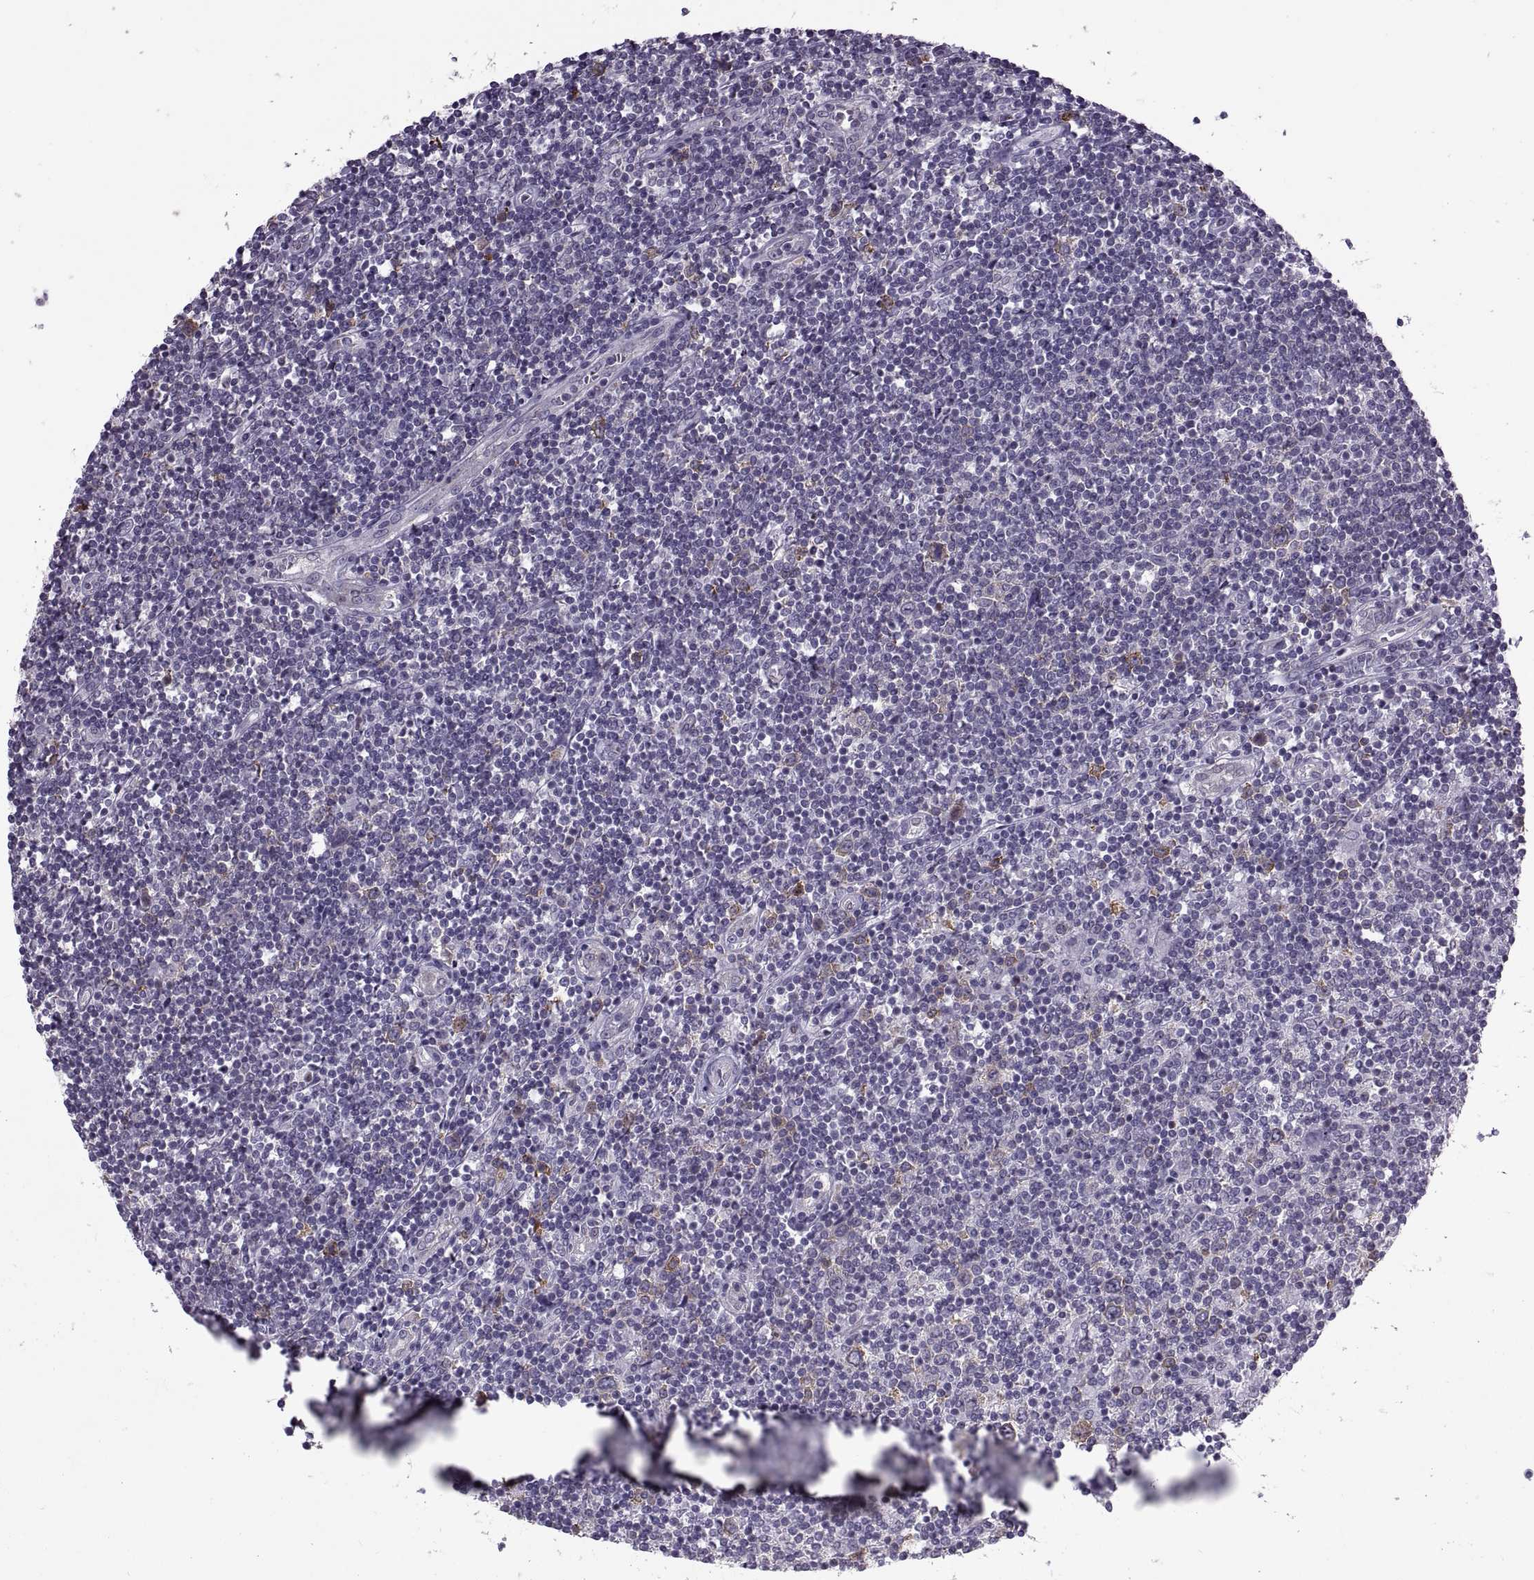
{"staining": {"intensity": "negative", "quantity": "none", "location": "none"}, "tissue": "lymphoma", "cell_type": "Tumor cells", "image_type": "cancer", "snomed": [{"axis": "morphology", "description": "Hodgkin's disease, NOS"}, {"axis": "topography", "description": "Lymph node"}], "caption": "Human lymphoma stained for a protein using immunohistochemistry reveals no expression in tumor cells.", "gene": "PABPC1", "patient": {"sex": "male", "age": 40}}